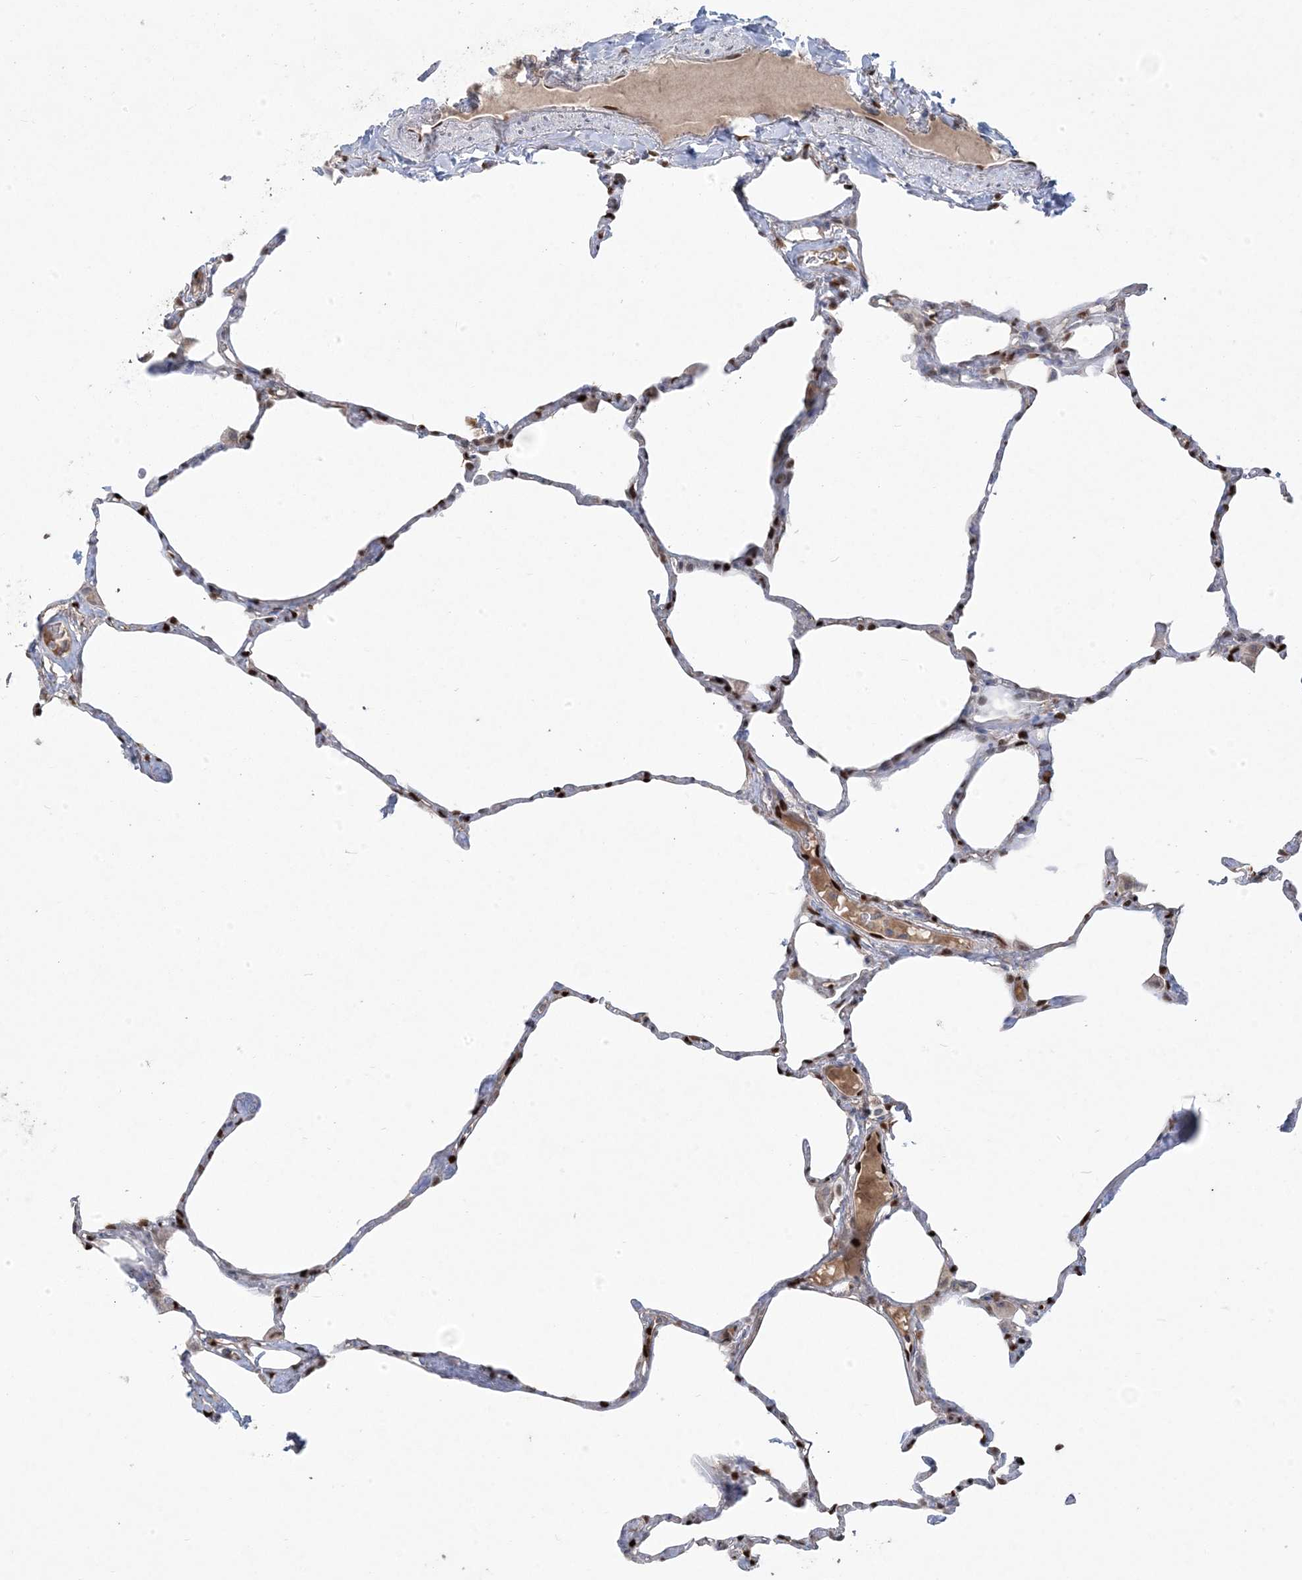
{"staining": {"intensity": "negative", "quantity": "none", "location": "none"}, "tissue": "lung", "cell_type": "Alveolar cells", "image_type": "normal", "snomed": [{"axis": "morphology", "description": "Normal tissue, NOS"}, {"axis": "topography", "description": "Lung"}], "caption": "IHC of unremarkable human lung displays no staining in alveolar cells.", "gene": "PPOX", "patient": {"sex": "male", "age": 65}}